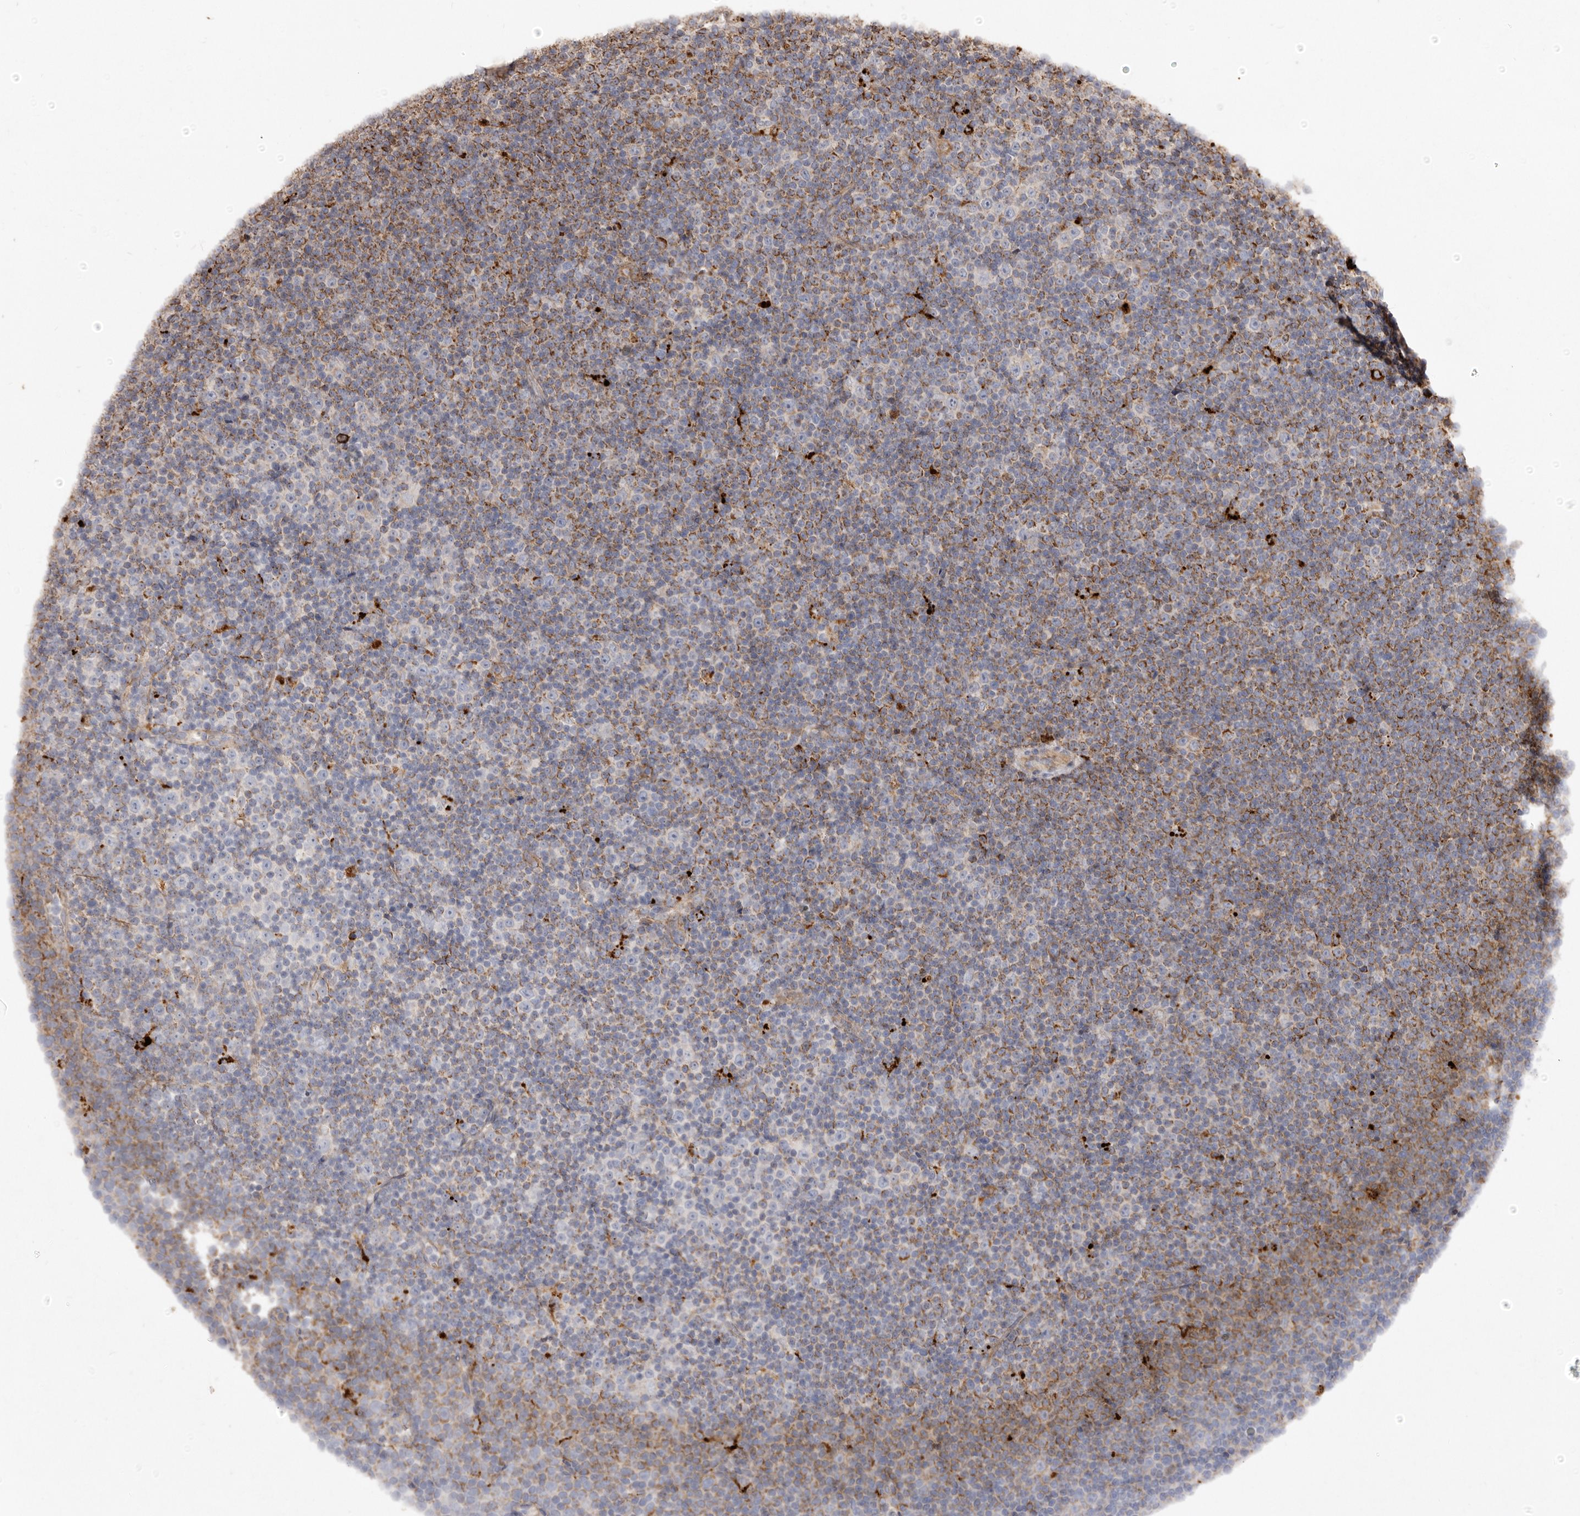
{"staining": {"intensity": "moderate", "quantity": "25%-75%", "location": "cytoplasmic/membranous"}, "tissue": "lymphoma", "cell_type": "Tumor cells", "image_type": "cancer", "snomed": [{"axis": "morphology", "description": "Malignant lymphoma, non-Hodgkin's type, Low grade"}, {"axis": "topography", "description": "Lymph node"}], "caption": "IHC of lymphoma exhibits medium levels of moderate cytoplasmic/membranous expression in approximately 25%-75% of tumor cells.", "gene": "MACC1", "patient": {"sex": "female", "age": 67}}